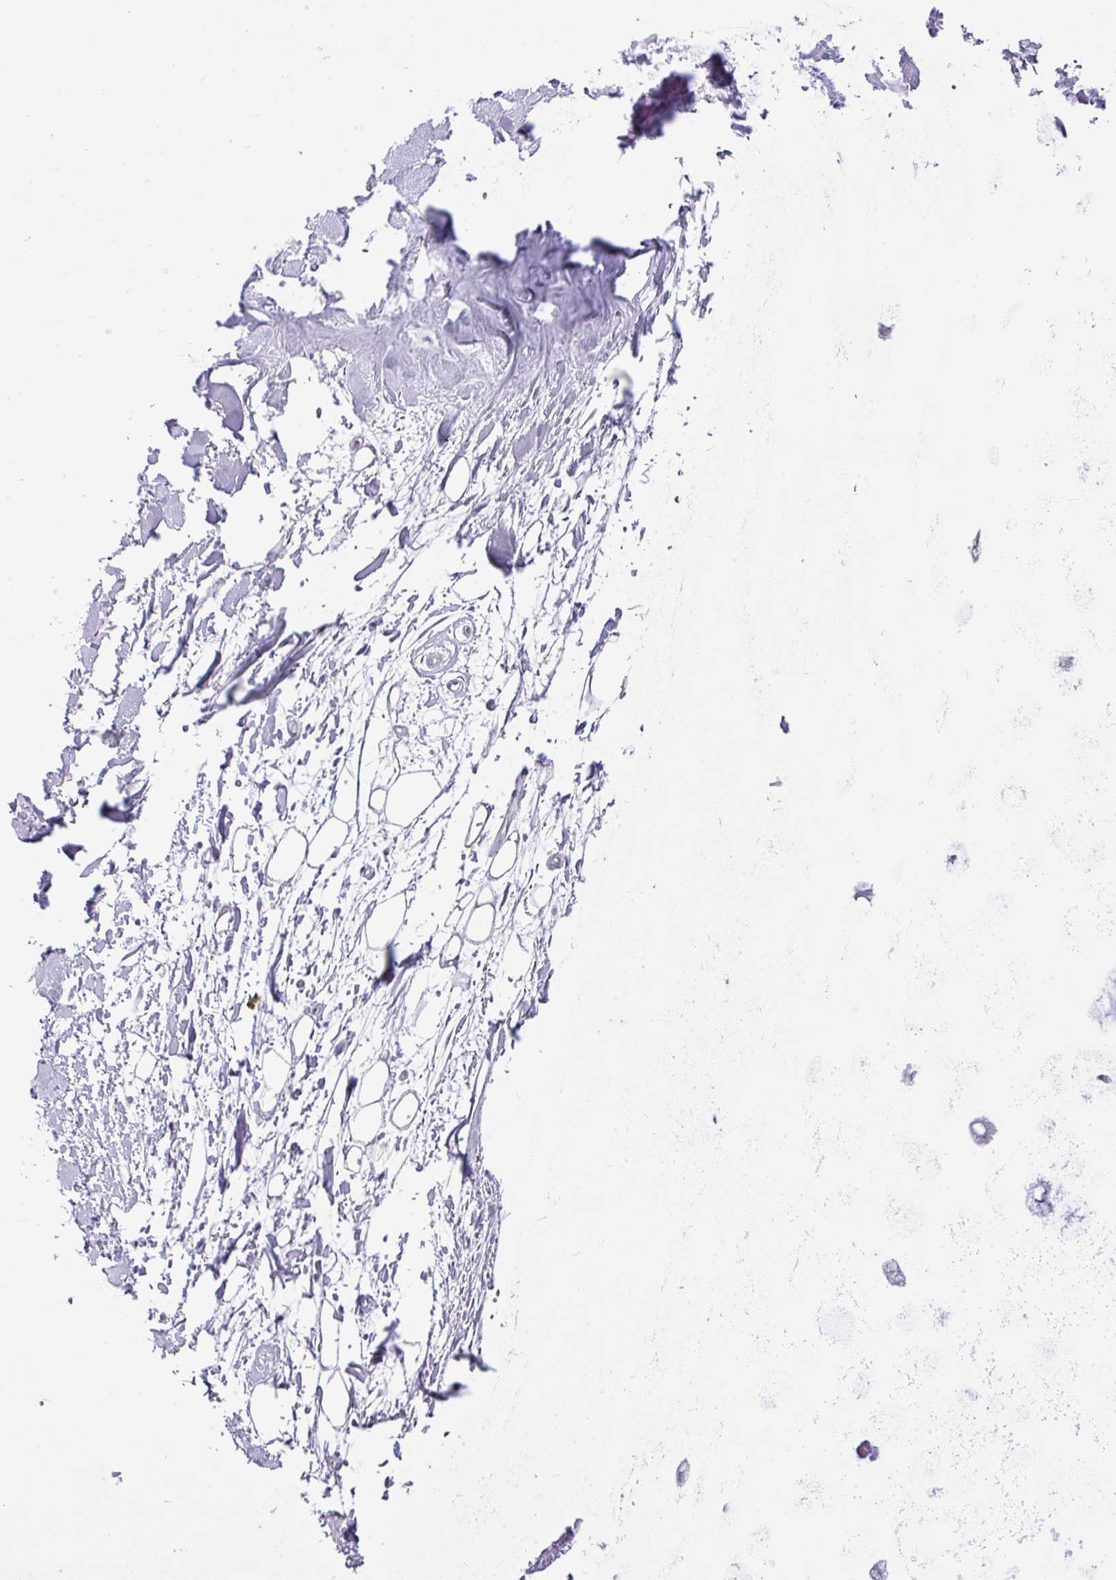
{"staining": {"intensity": "negative", "quantity": "none", "location": "none"}, "tissue": "adipose tissue", "cell_type": "Adipocytes", "image_type": "normal", "snomed": [{"axis": "morphology", "description": "Normal tissue, NOS"}, {"axis": "topography", "description": "Cartilage tissue"}], "caption": "Normal adipose tissue was stained to show a protein in brown. There is no significant expression in adipocytes.", "gene": "KLHL3", "patient": {"sex": "male", "age": 57}}